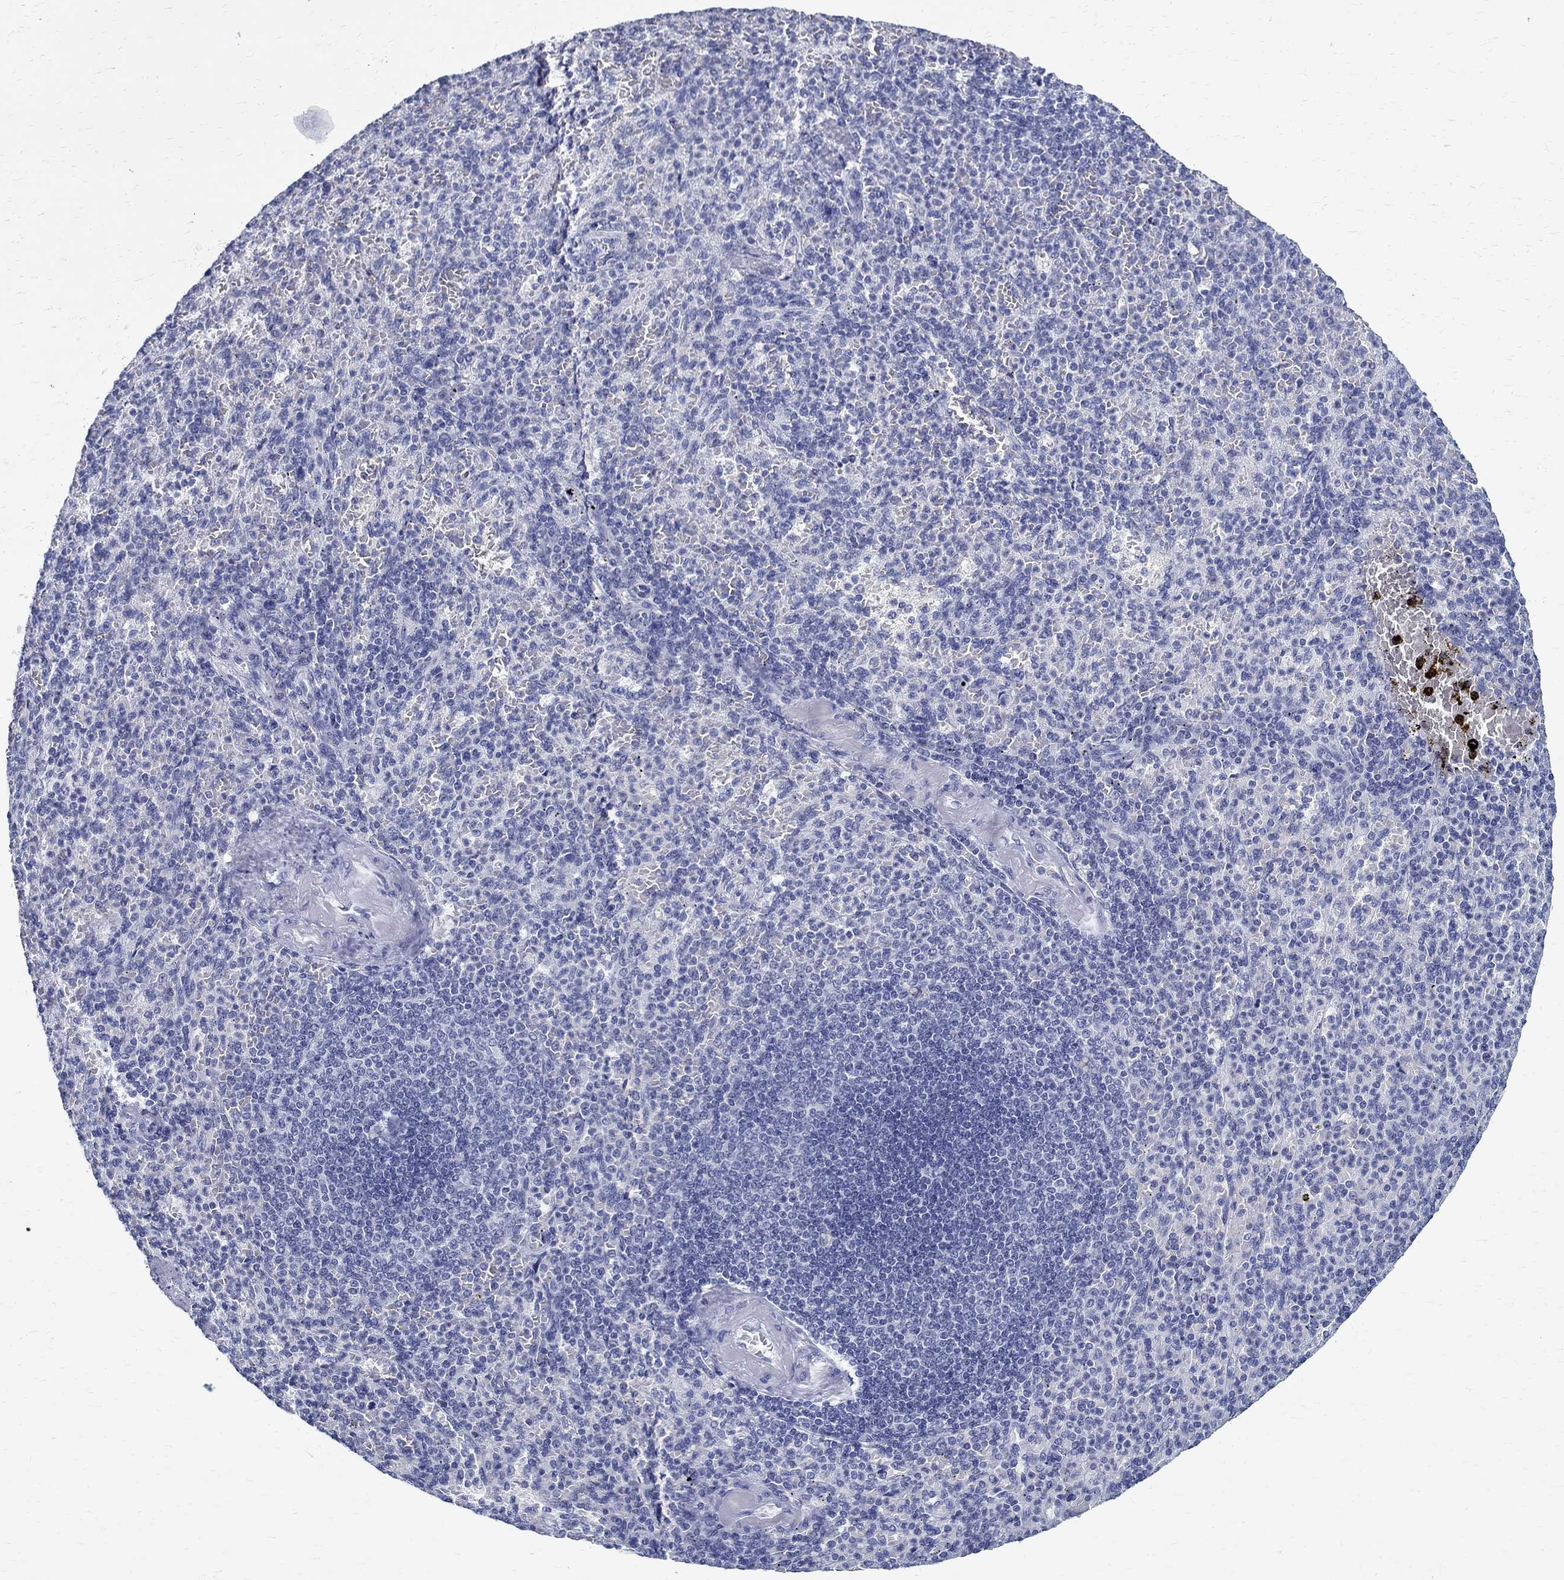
{"staining": {"intensity": "negative", "quantity": "none", "location": "none"}, "tissue": "spleen", "cell_type": "Cells in red pulp", "image_type": "normal", "snomed": [{"axis": "morphology", "description": "Normal tissue, NOS"}, {"axis": "topography", "description": "Spleen"}], "caption": "Immunohistochemistry (IHC) image of benign human spleen stained for a protein (brown), which reveals no positivity in cells in red pulp. The staining was performed using DAB to visualize the protein expression in brown, while the nuclei were stained in blue with hematoxylin (Magnification: 20x).", "gene": "BSPRY", "patient": {"sex": "female", "age": 74}}